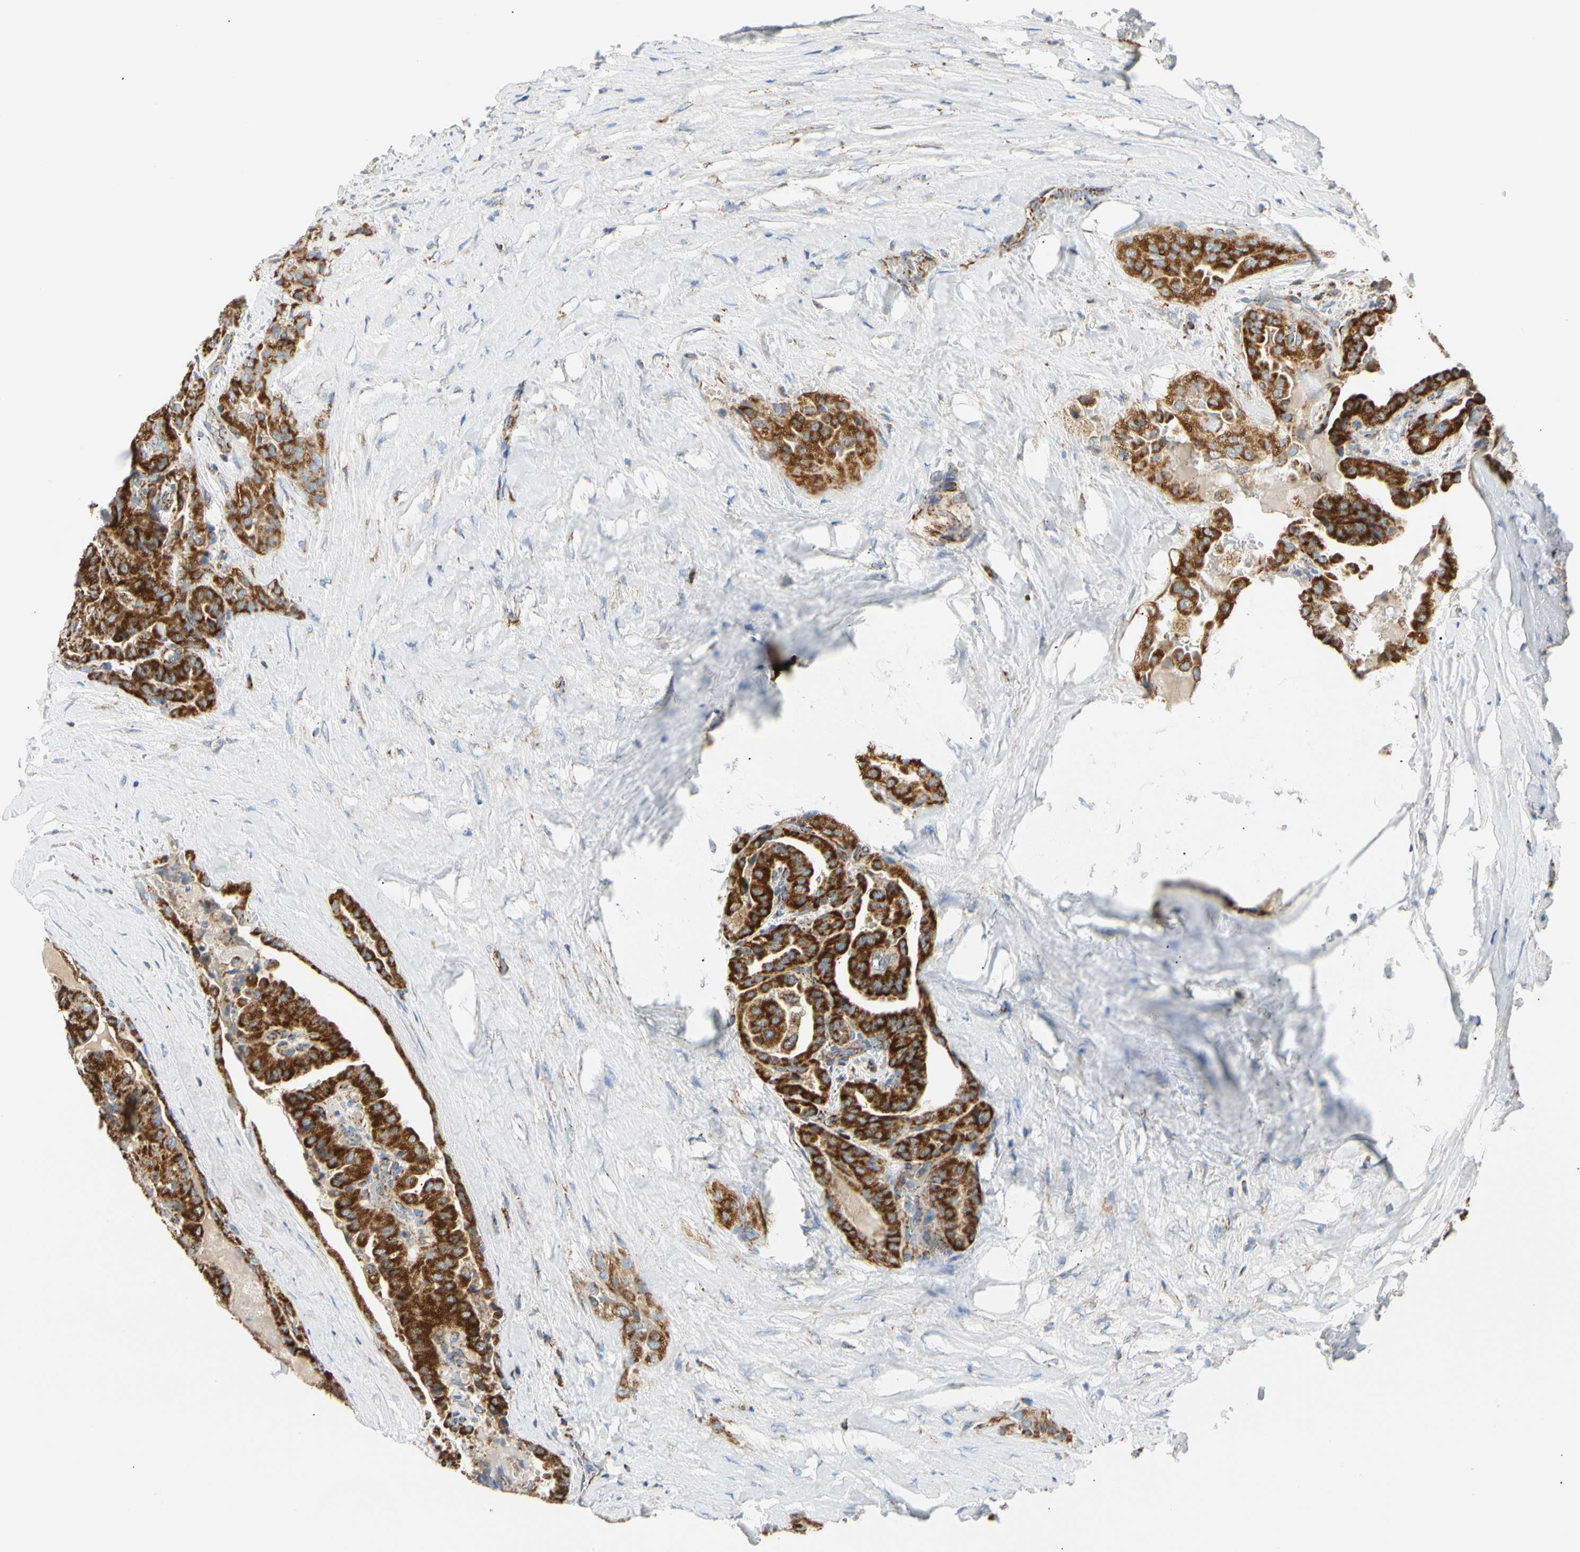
{"staining": {"intensity": "strong", "quantity": ">75%", "location": "cytoplasmic/membranous"}, "tissue": "thyroid cancer", "cell_type": "Tumor cells", "image_type": "cancer", "snomed": [{"axis": "morphology", "description": "Papillary adenocarcinoma, NOS"}, {"axis": "topography", "description": "Thyroid gland"}], "caption": "Papillary adenocarcinoma (thyroid) stained for a protein displays strong cytoplasmic/membranous positivity in tumor cells.", "gene": "ACAT1", "patient": {"sex": "male", "age": 77}}